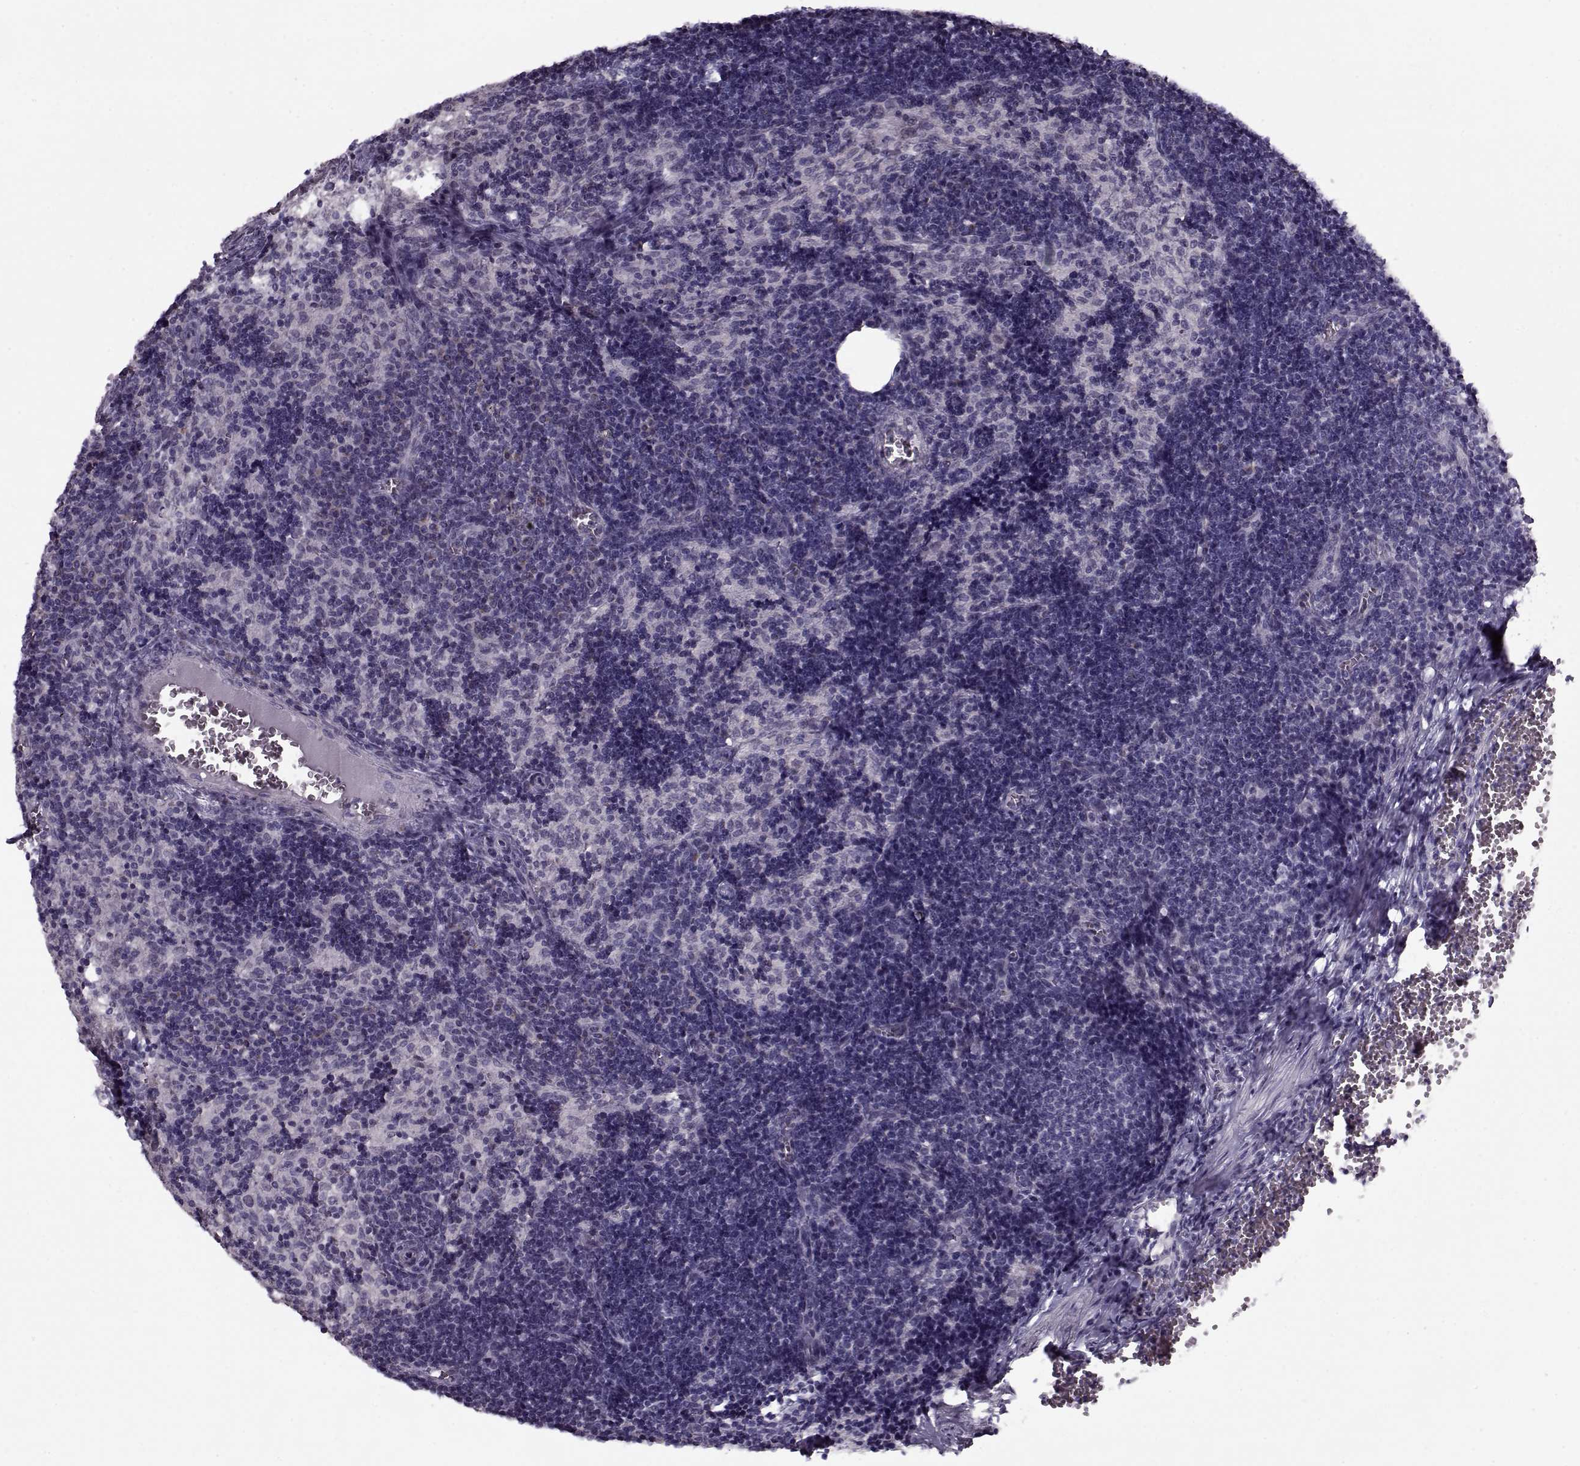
{"staining": {"intensity": "negative", "quantity": "none", "location": "none"}, "tissue": "lymph node", "cell_type": "Germinal center cells", "image_type": "normal", "snomed": [{"axis": "morphology", "description": "Normal tissue, NOS"}, {"axis": "topography", "description": "Lymph node"}], "caption": "The micrograph shows no staining of germinal center cells in unremarkable lymph node.", "gene": "SEC16B", "patient": {"sex": "female", "age": 50}}